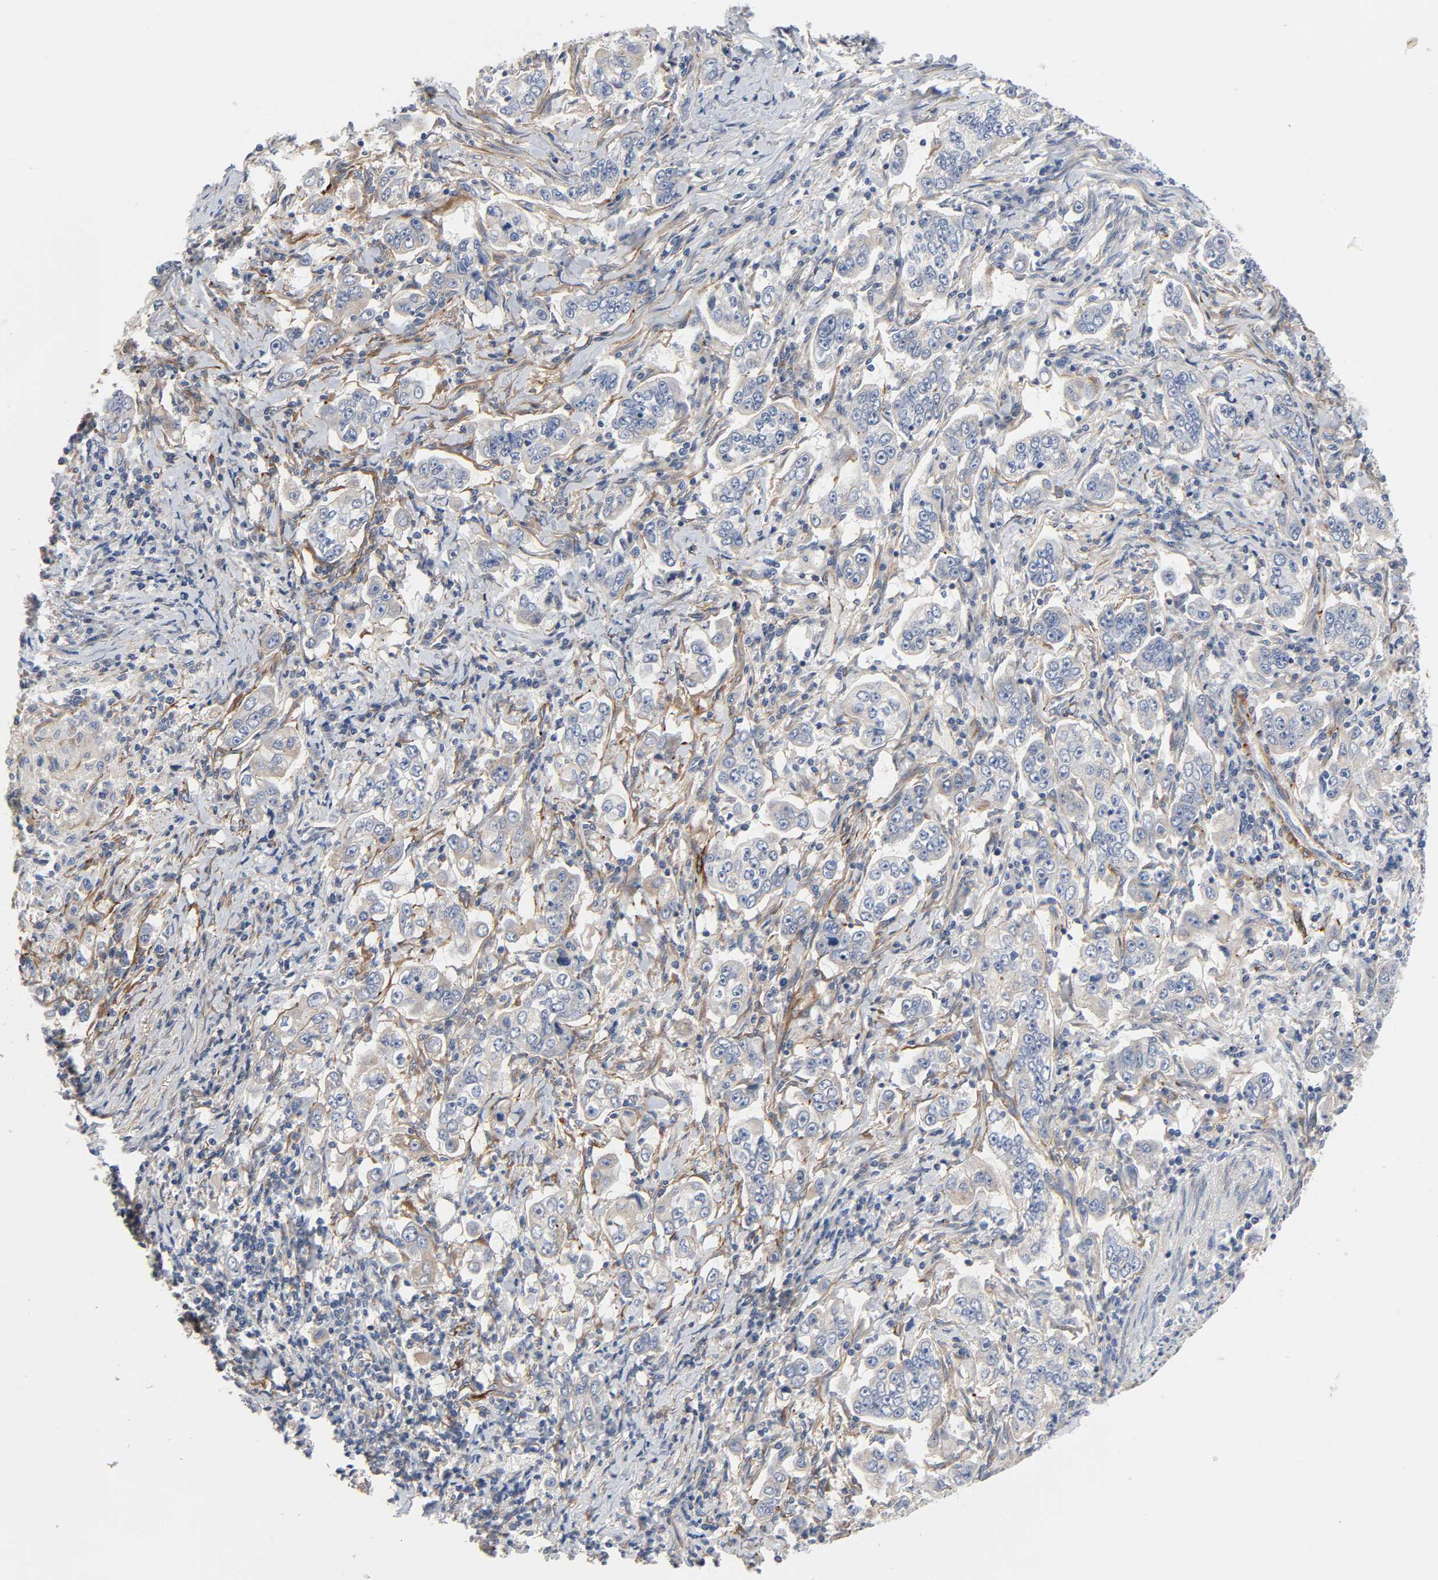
{"staining": {"intensity": "weak", "quantity": ">75%", "location": "cytoplasmic/membranous"}, "tissue": "stomach cancer", "cell_type": "Tumor cells", "image_type": "cancer", "snomed": [{"axis": "morphology", "description": "Adenocarcinoma, NOS"}, {"axis": "topography", "description": "Stomach, lower"}], "caption": "Immunohistochemical staining of human stomach adenocarcinoma reveals weak cytoplasmic/membranous protein expression in approximately >75% of tumor cells.", "gene": "ARHGAP1", "patient": {"sex": "female", "age": 72}}